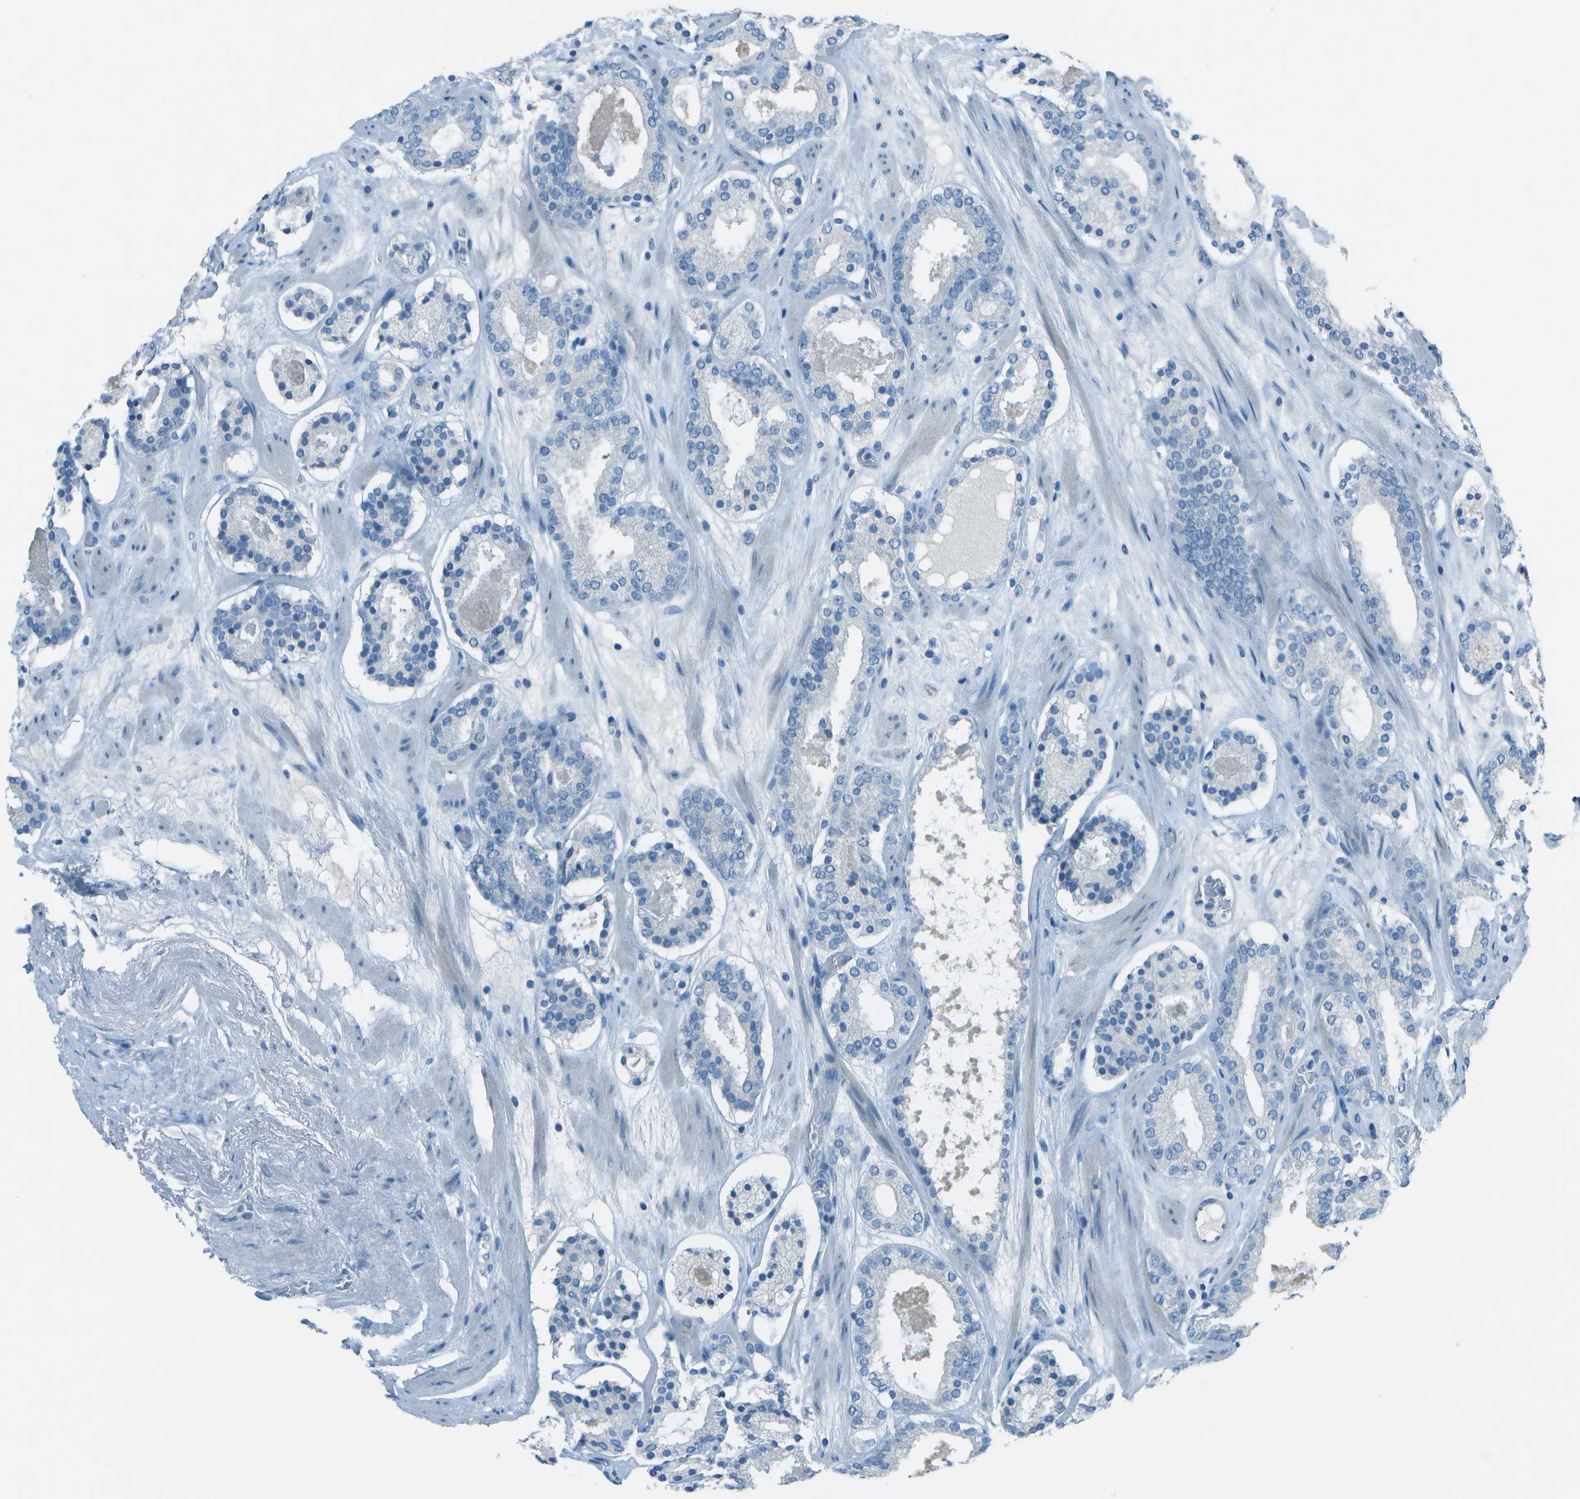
{"staining": {"intensity": "negative", "quantity": "none", "location": "none"}, "tissue": "prostate cancer", "cell_type": "Tumor cells", "image_type": "cancer", "snomed": [{"axis": "morphology", "description": "Adenocarcinoma, Low grade"}, {"axis": "topography", "description": "Prostate"}], "caption": "Immunohistochemistry of prostate cancer (low-grade adenocarcinoma) exhibits no positivity in tumor cells.", "gene": "FGF1", "patient": {"sex": "male", "age": 69}}